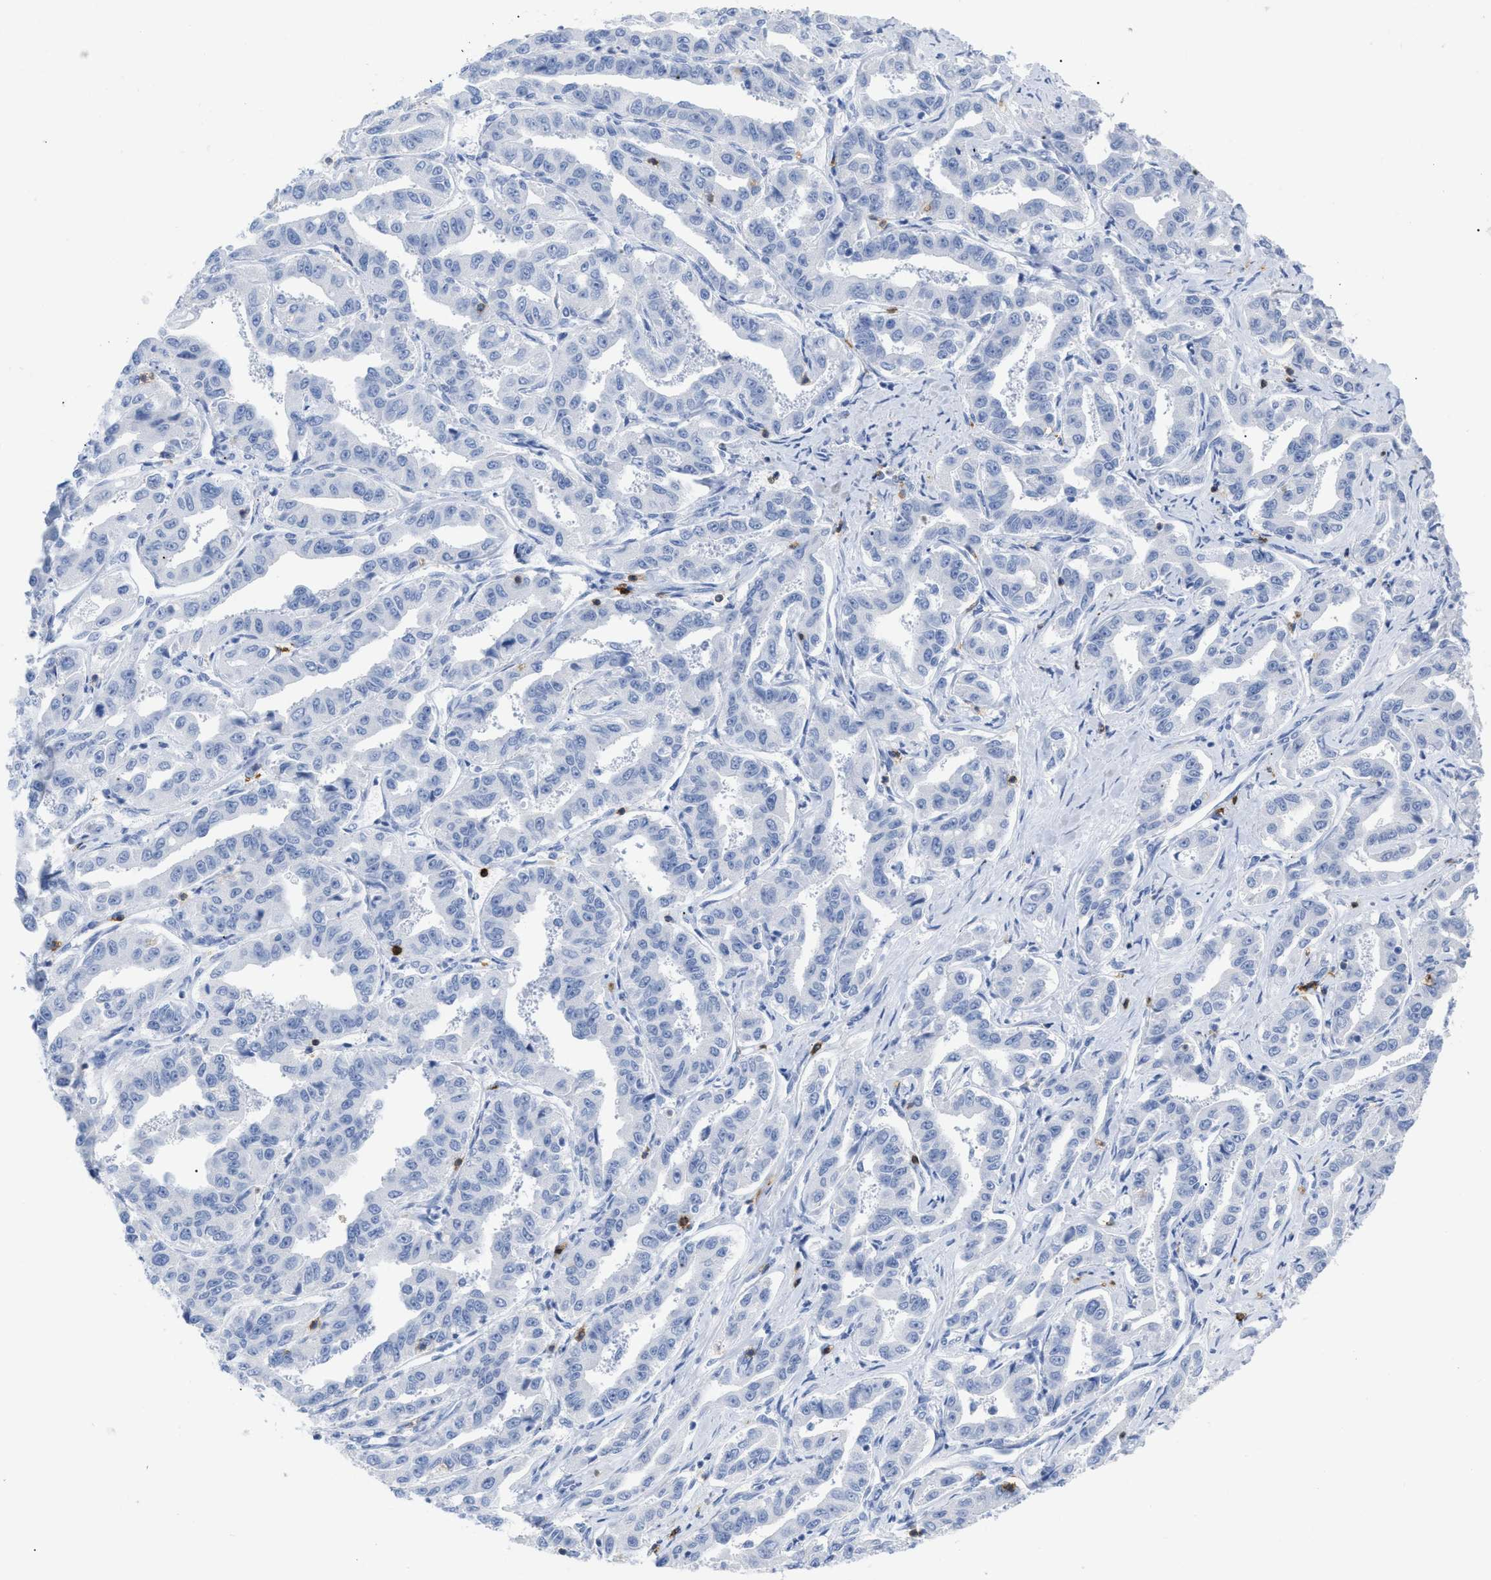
{"staining": {"intensity": "negative", "quantity": "none", "location": "none"}, "tissue": "liver cancer", "cell_type": "Tumor cells", "image_type": "cancer", "snomed": [{"axis": "morphology", "description": "Cholangiocarcinoma"}, {"axis": "topography", "description": "Liver"}], "caption": "The photomicrograph exhibits no significant positivity in tumor cells of liver cholangiocarcinoma.", "gene": "CD5", "patient": {"sex": "male", "age": 59}}